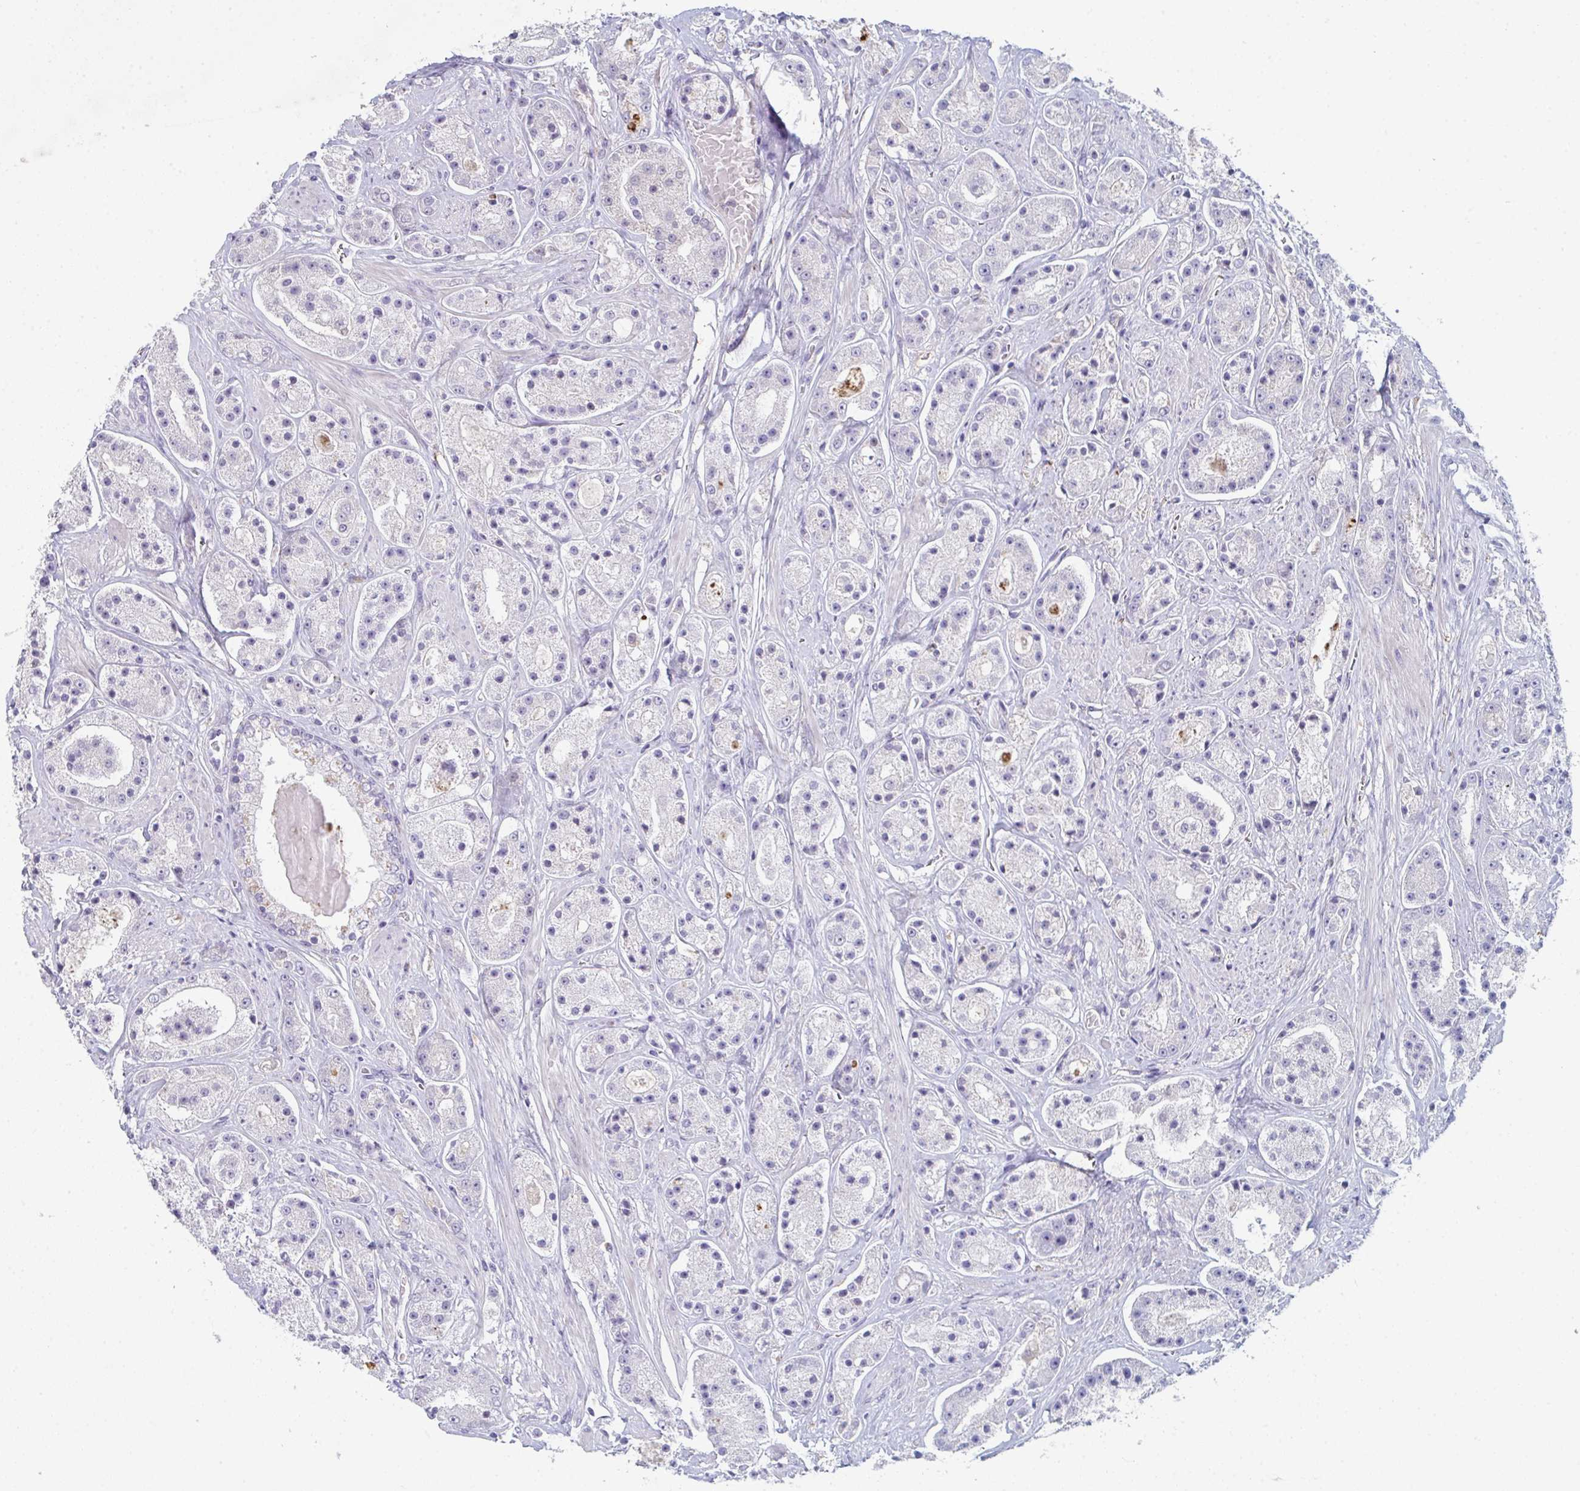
{"staining": {"intensity": "negative", "quantity": "none", "location": "none"}, "tissue": "prostate cancer", "cell_type": "Tumor cells", "image_type": "cancer", "snomed": [{"axis": "morphology", "description": "Adenocarcinoma, High grade"}, {"axis": "topography", "description": "Prostate"}], "caption": "Tumor cells show no significant protein positivity in prostate cancer (adenocarcinoma (high-grade)).", "gene": "ADAM21", "patient": {"sex": "male", "age": 67}}